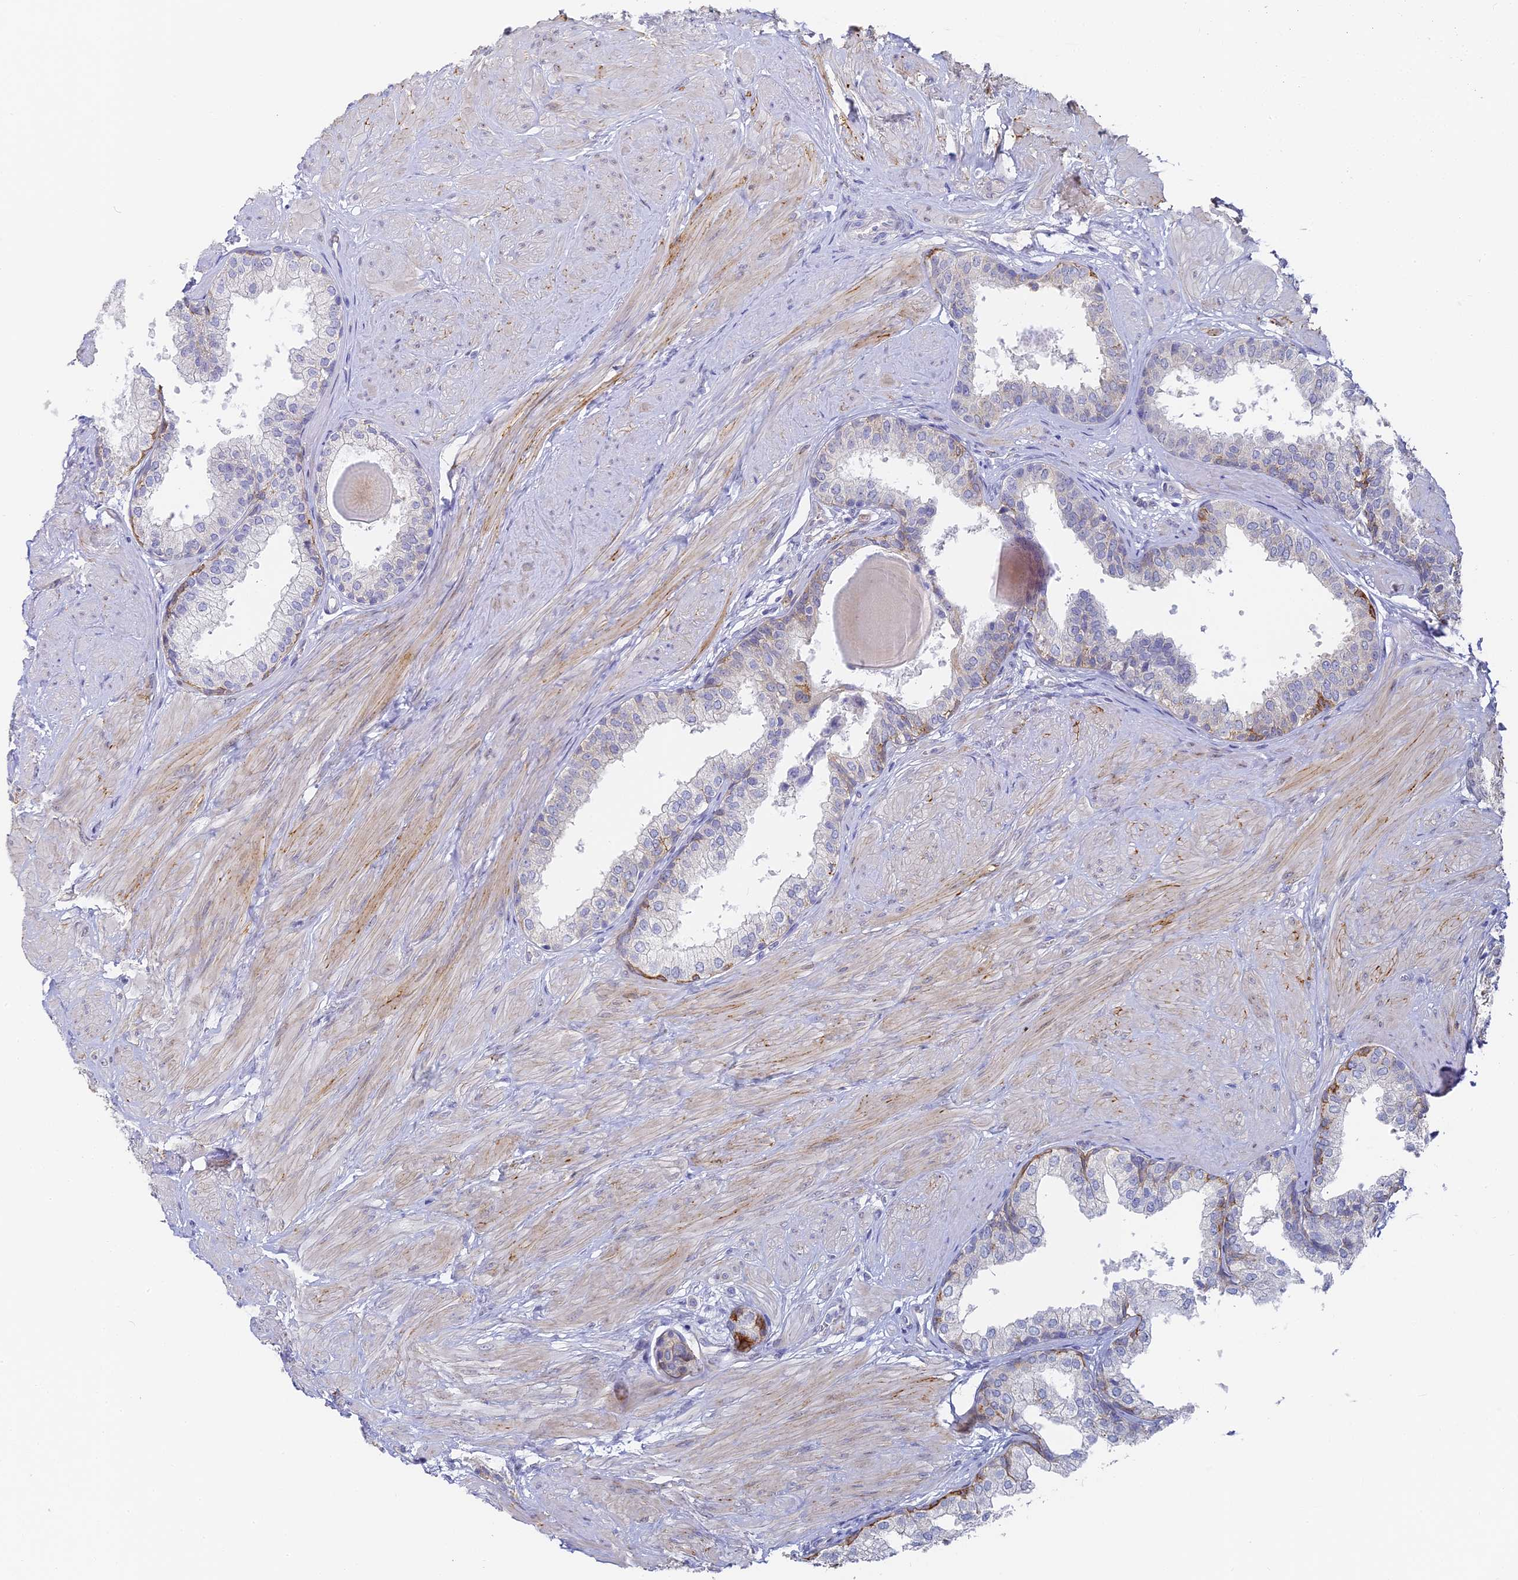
{"staining": {"intensity": "strong", "quantity": "<25%", "location": "cytoplasmic/membranous"}, "tissue": "prostate", "cell_type": "Glandular cells", "image_type": "normal", "snomed": [{"axis": "morphology", "description": "Normal tissue, NOS"}, {"axis": "topography", "description": "Prostate"}], "caption": "An IHC micrograph of unremarkable tissue is shown. Protein staining in brown labels strong cytoplasmic/membranous positivity in prostate within glandular cells. (DAB IHC, brown staining for protein, blue staining for nuclei).", "gene": "GJA1", "patient": {"sex": "male", "age": 48}}